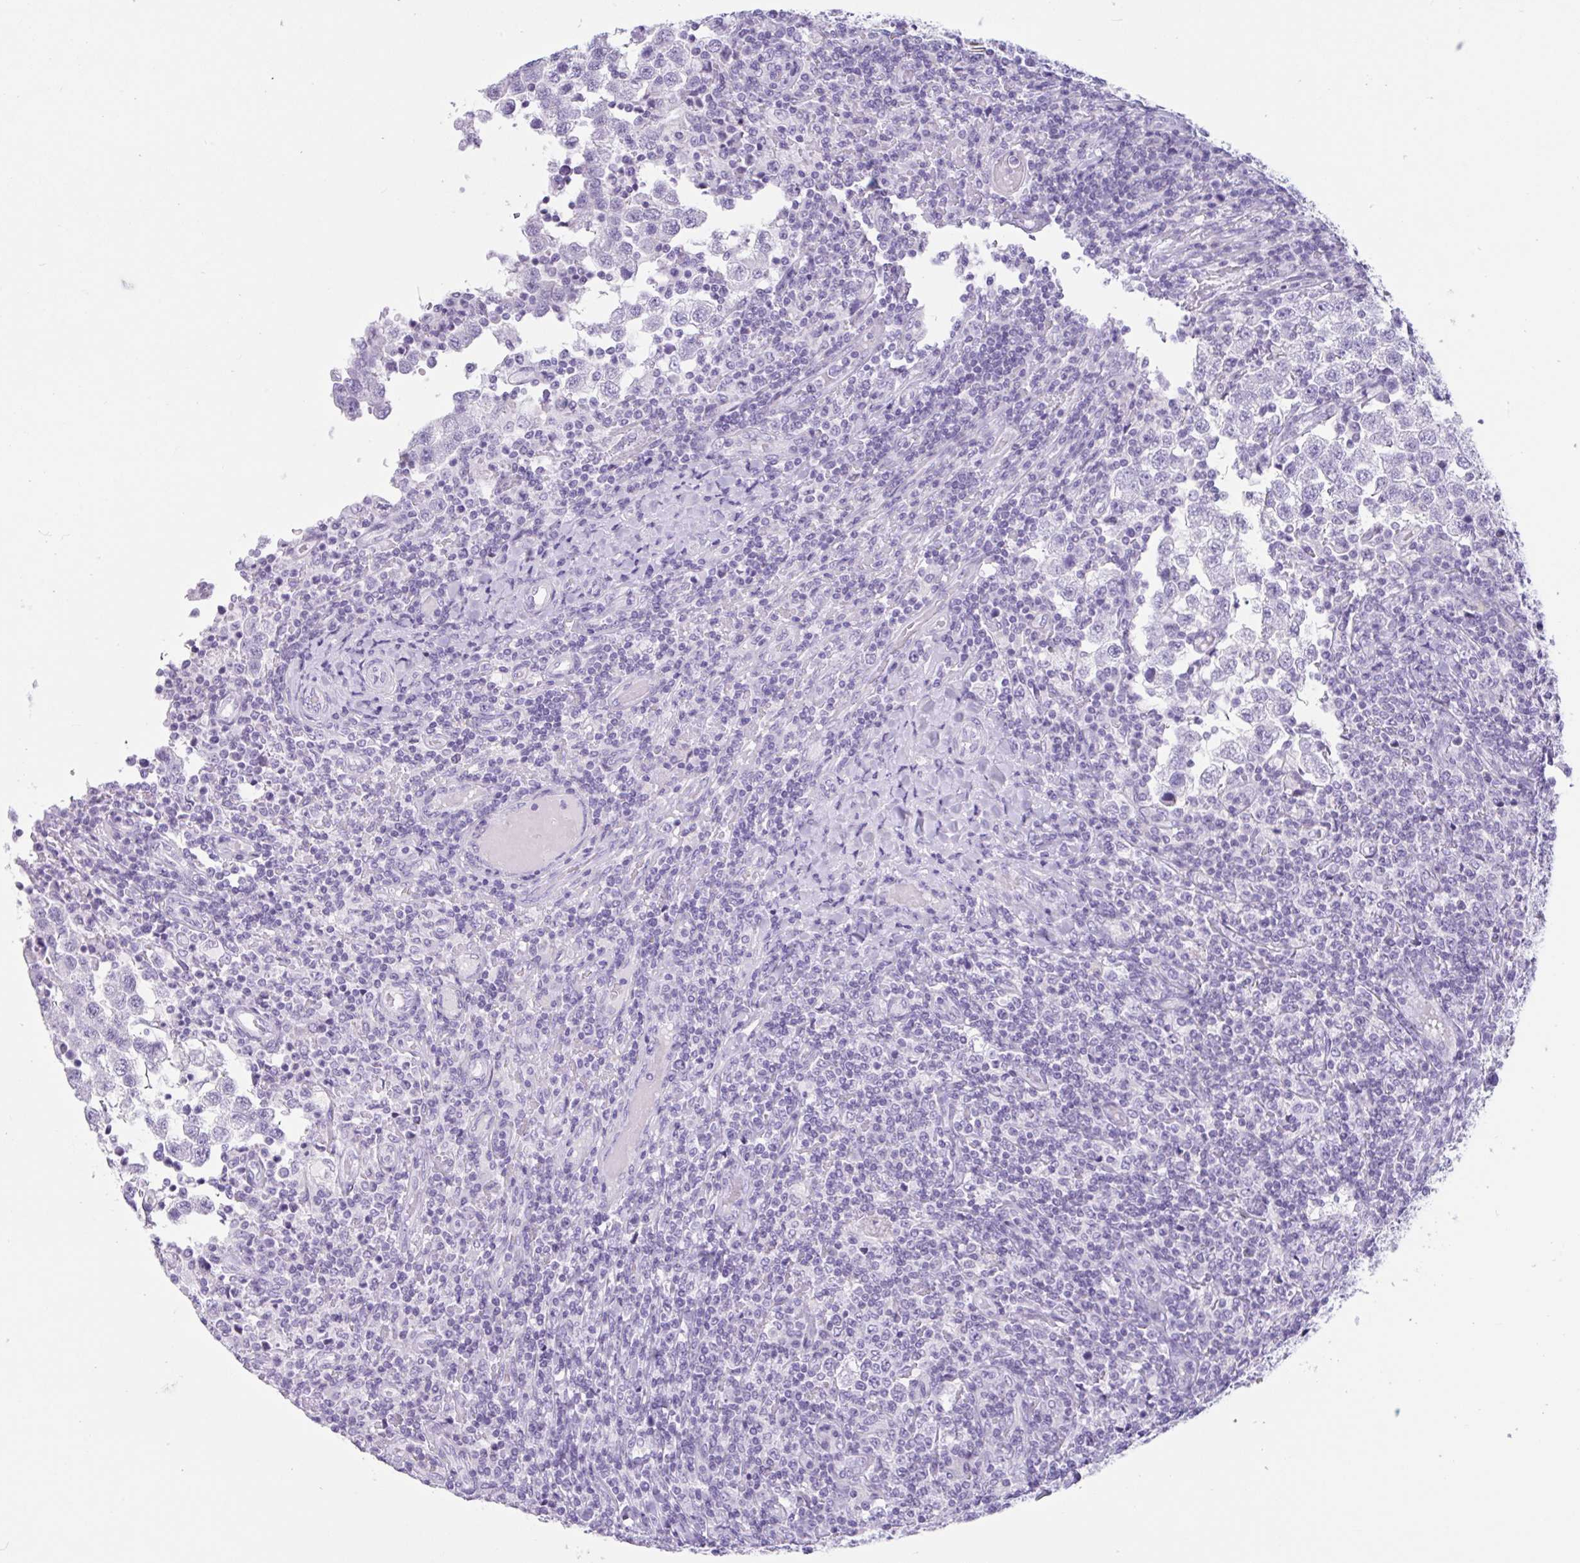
{"staining": {"intensity": "negative", "quantity": "none", "location": "none"}, "tissue": "testis cancer", "cell_type": "Tumor cells", "image_type": "cancer", "snomed": [{"axis": "morphology", "description": "Seminoma, NOS"}, {"axis": "topography", "description": "Testis"}], "caption": "The histopathology image shows no staining of tumor cells in testis cancer.", "gene": "CTSE", "patient": {"sex": "male", "age": 34}}